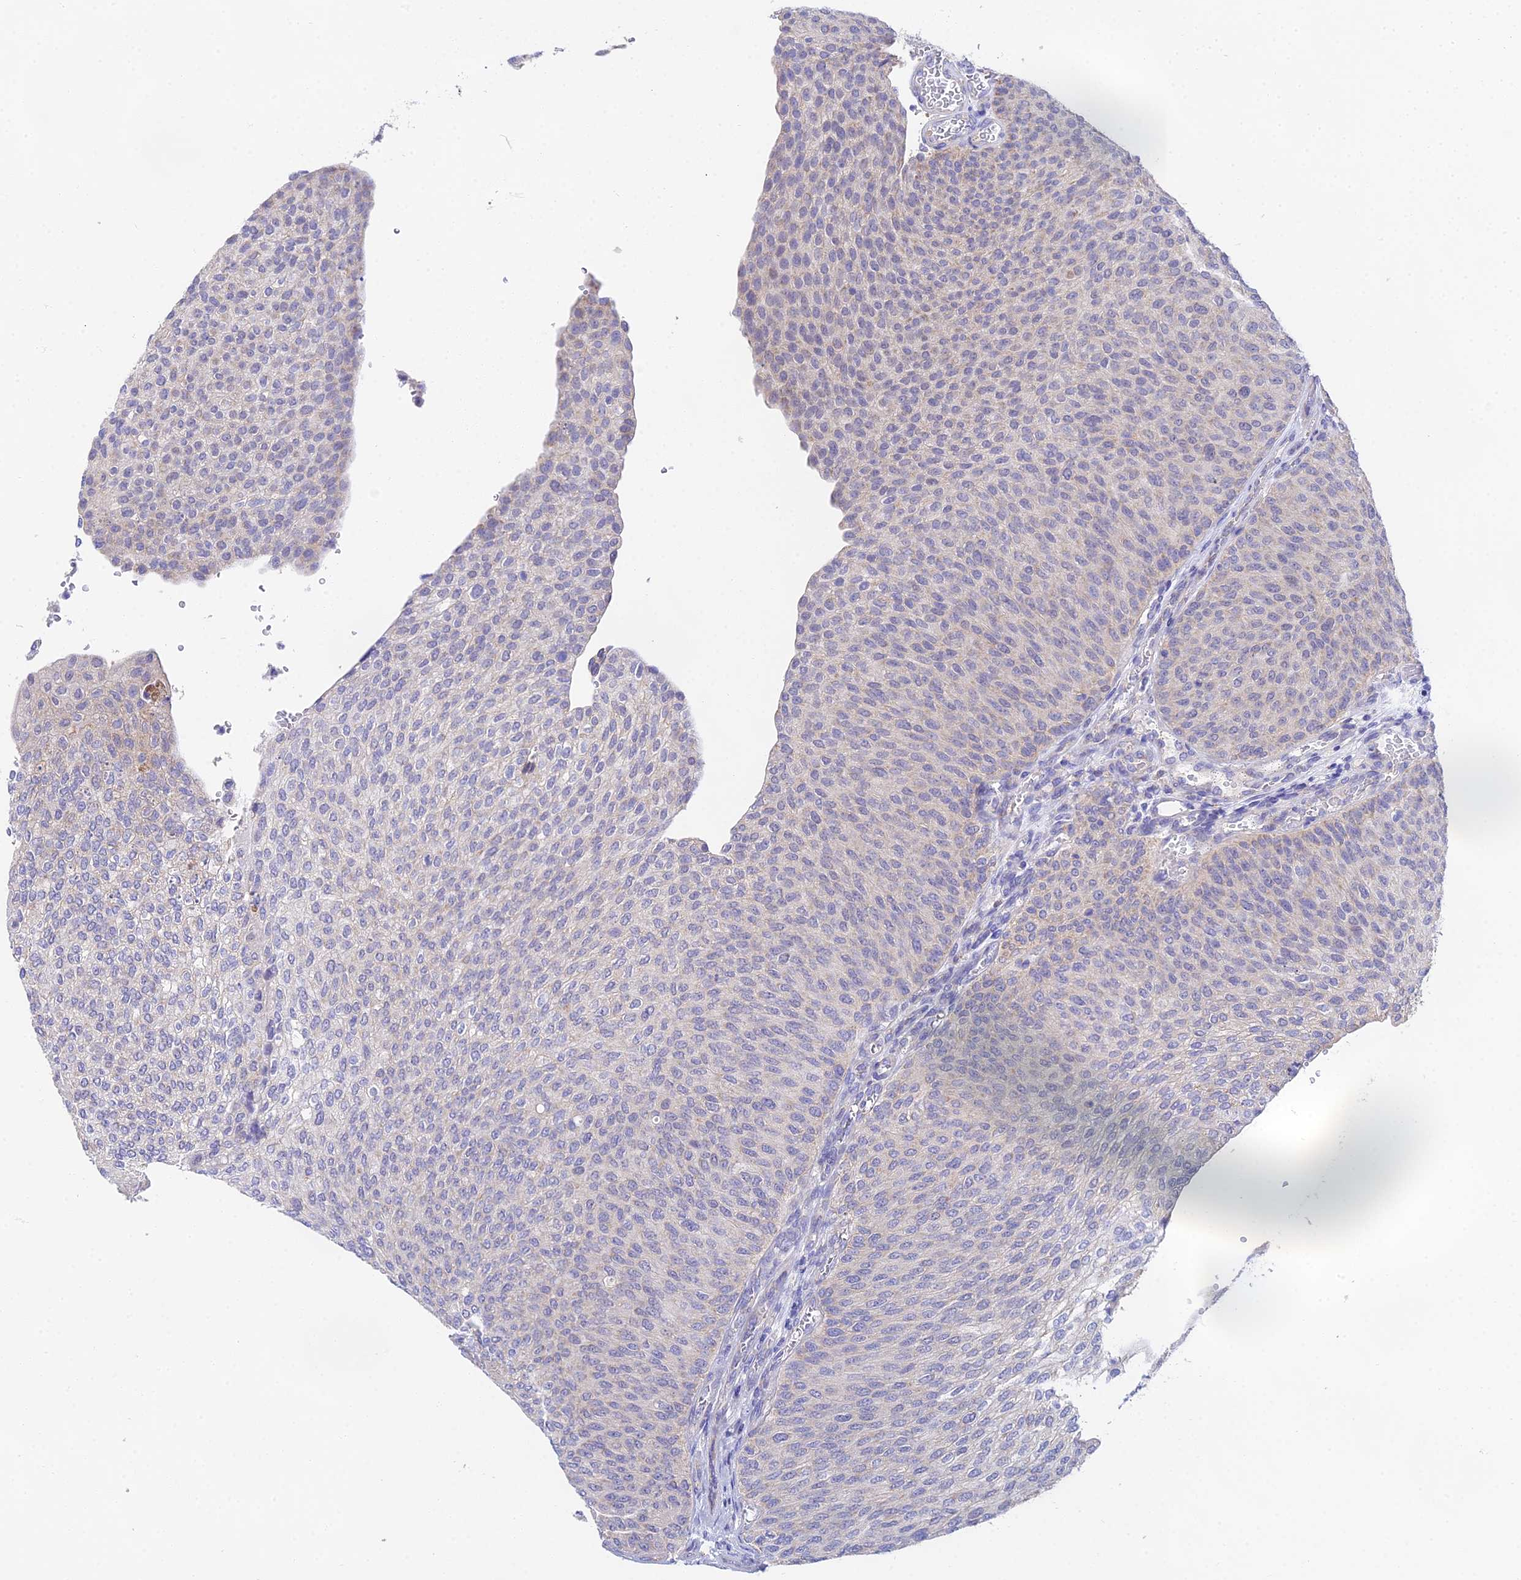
{"staining": {"intensity": "negative", "quantity": "none", "location": "none"}, "tissue": "urothelial cancer", "cell_type": "Tumor cells", "image_type": "cancer", "snomed": [{"axis": "morphology", "description": "Urothelial carcinoma, High grade"}, {"axis": "topography", "description": "Urinary bladder"}], "caption": "Immunohistochemistry of human urothelial cancer displays no positivity in tumor cells. The staining is performed using DAB brown chromogen with nuclei counter-stained in using hematoxylin.", "gene": "PPP2R2C", "patient": {"sex": "female", "age": 79}}